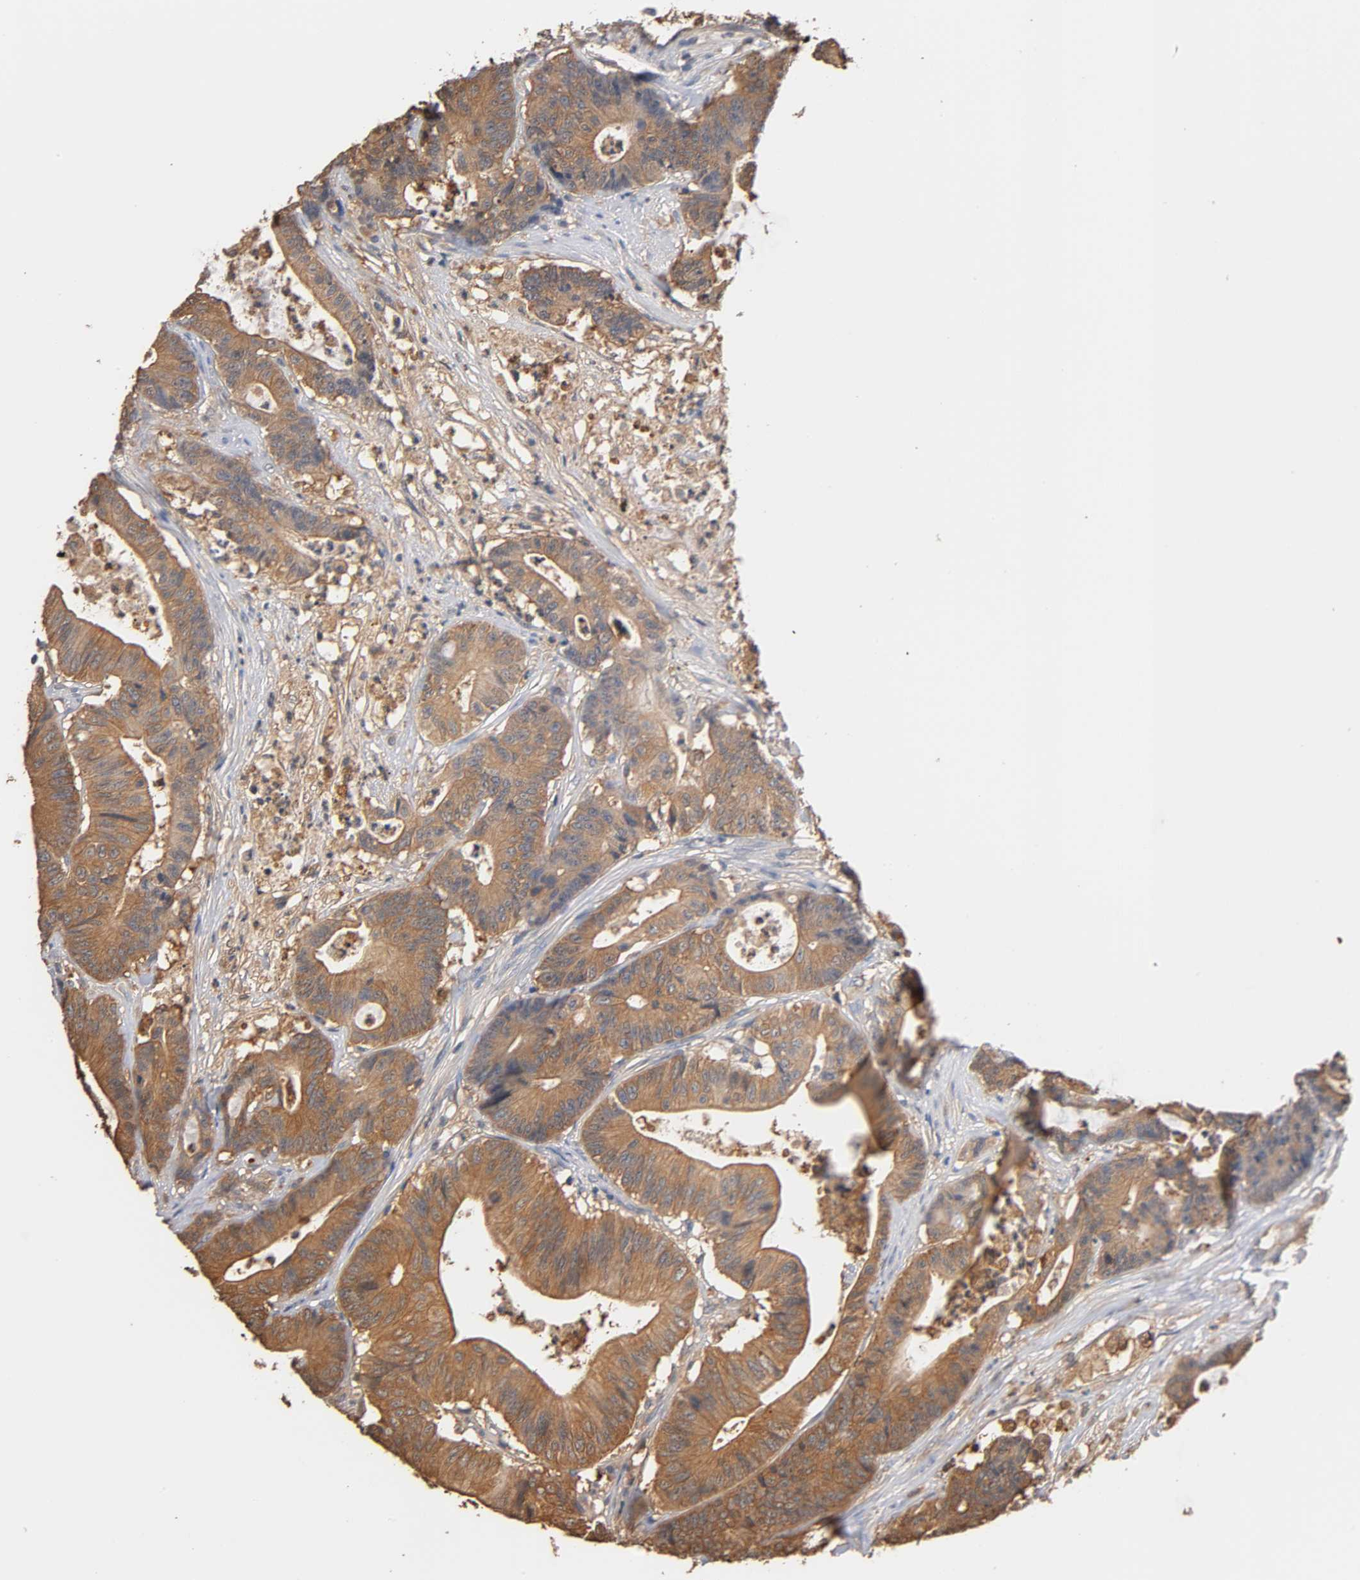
{"staining": {"intensity": "moderate", "quantity": ">75%", "location": "cytoplasmic/membranous"}, "tissue": "colorectal cancer", "cell_type": "Tumor cells", "image_type": "cancer", "snomed": [{"axis": "morphology", "description": "Adenocarcinoma, NOS"}, {"axis": "topography", "description": "Colon"}], "caption": "This is a histology image of immunohistochemistry staining of colorectal cancer, which shows moderate expression in the cytoplasmic/membranous of tumor cells.", "gene": "ALDOA", "patient": {"sex": "female", "age": 84}}